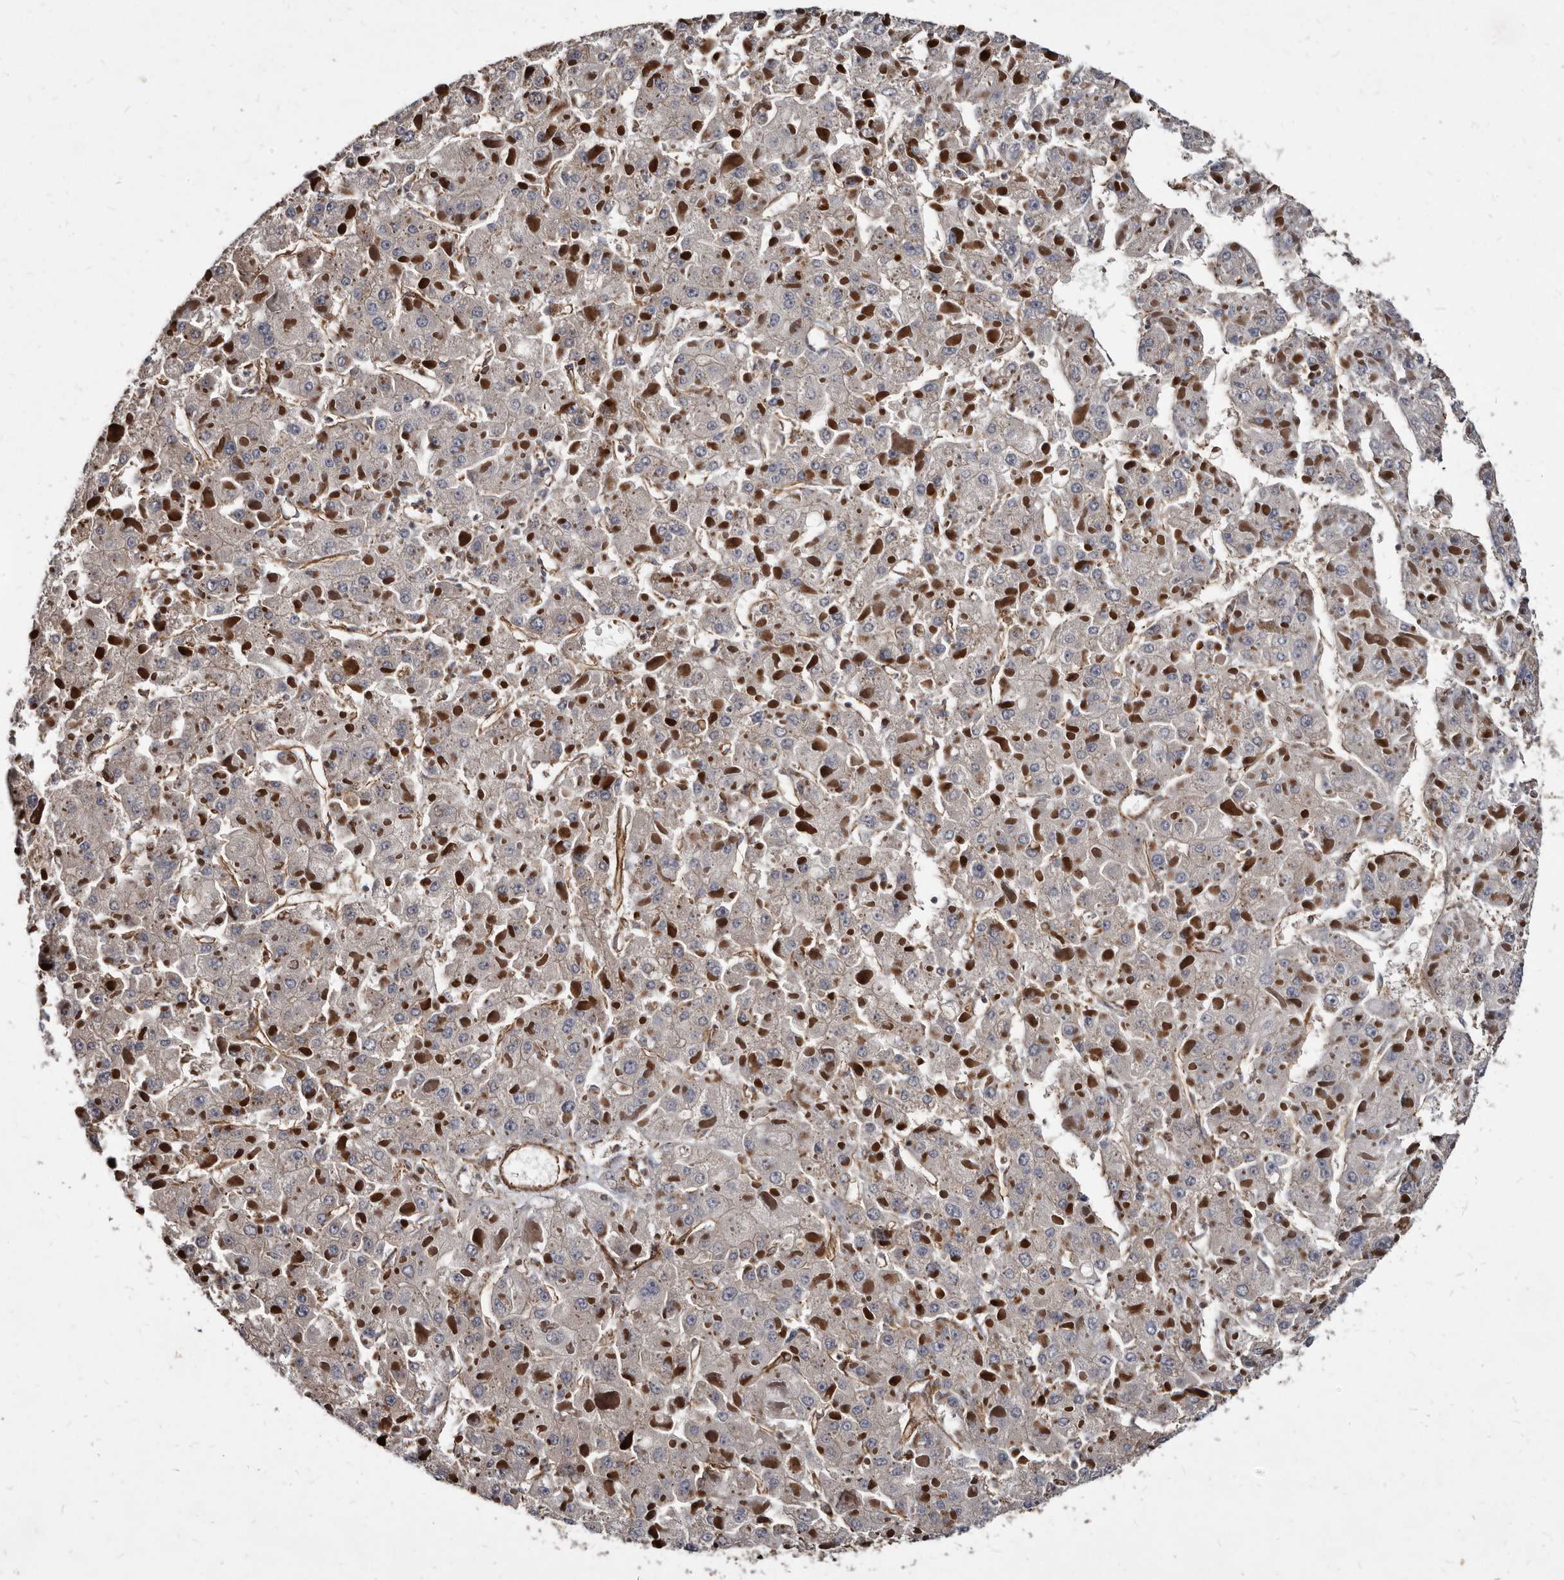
{"staining": {"intensity": "weak", "quantity": "<25%", "location": "cytoplasmic/membranous"}, "tissue": "liver cancer", "cell_type": "Tumor cells", "image_type": "cancer", "snomed": [{"axis": "morphology", "description": "Carcinoma, Hepatocellular, NOS"}, {"axis": "topography", "description": "Liver"}], "caption": "A high-resolution photomicrograph shows IHC staining of liver hepatocellular carcinoma, which displays no significant expression in tumor cells.", "gene": "KCTD20", "patient": {"sex": "female", "age": 73}}